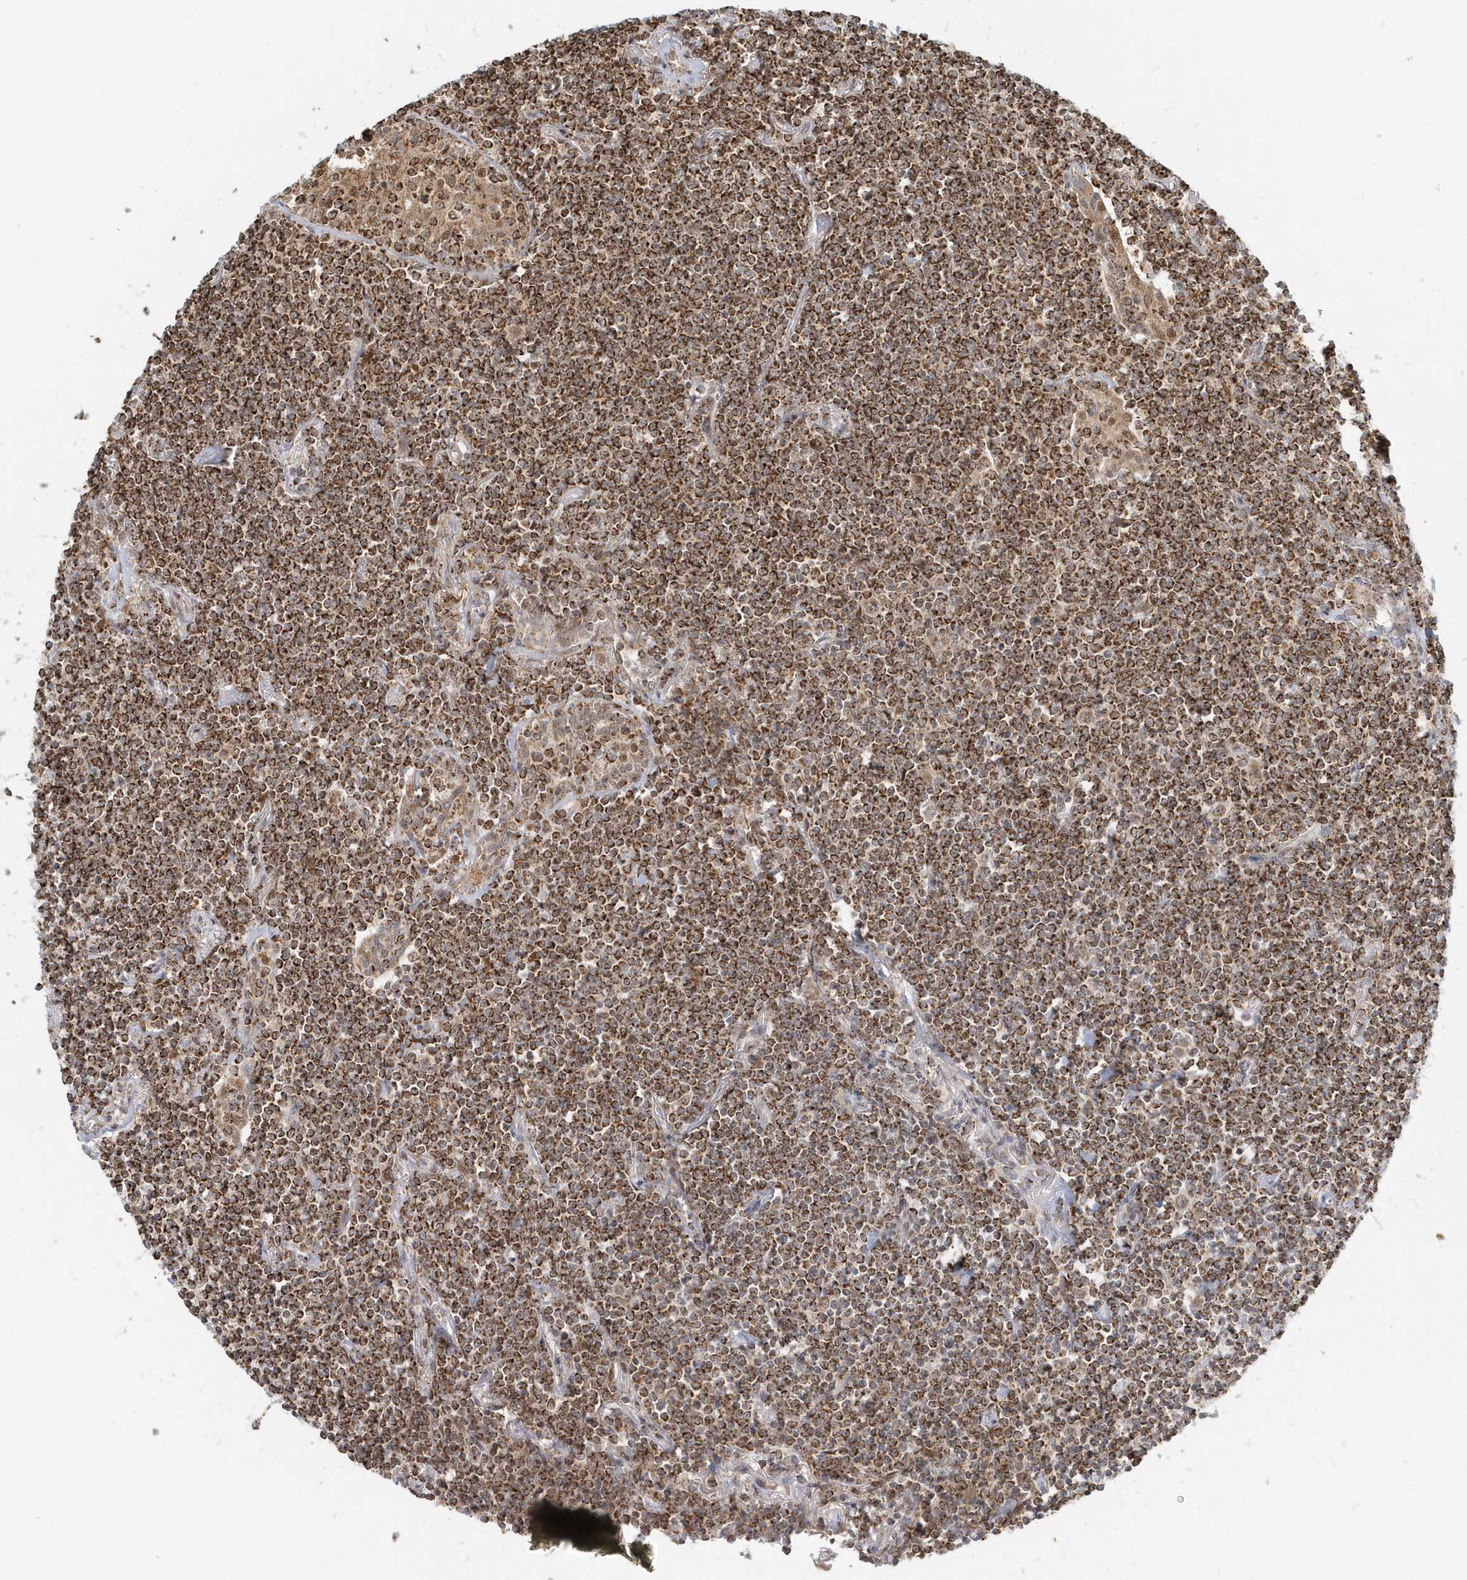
{"staining": {"intensity": "strong", "quantity": ">75%", "location": "cytoplasmic/membranous"}, "tissue": "lymphoma", "cell_type": "Tumor cells", "image_type": "cancer", "snomed": [{"axis": "morphology", "description": "Malignant lymphoma, non-Hodgkin's type, Low grade"}, {"axis": "topography", "description": "Lung"}], "caption": "This is an image of immunohistochemistry (IHC) staining of malignant lymphoma, non-Hodgkin's type (low-grade), which shows strong expression in the cytoplasmic/membranous of tumor cells.", "gene": "PSMD6", "patient": {"sex": "female", "age": 71}}